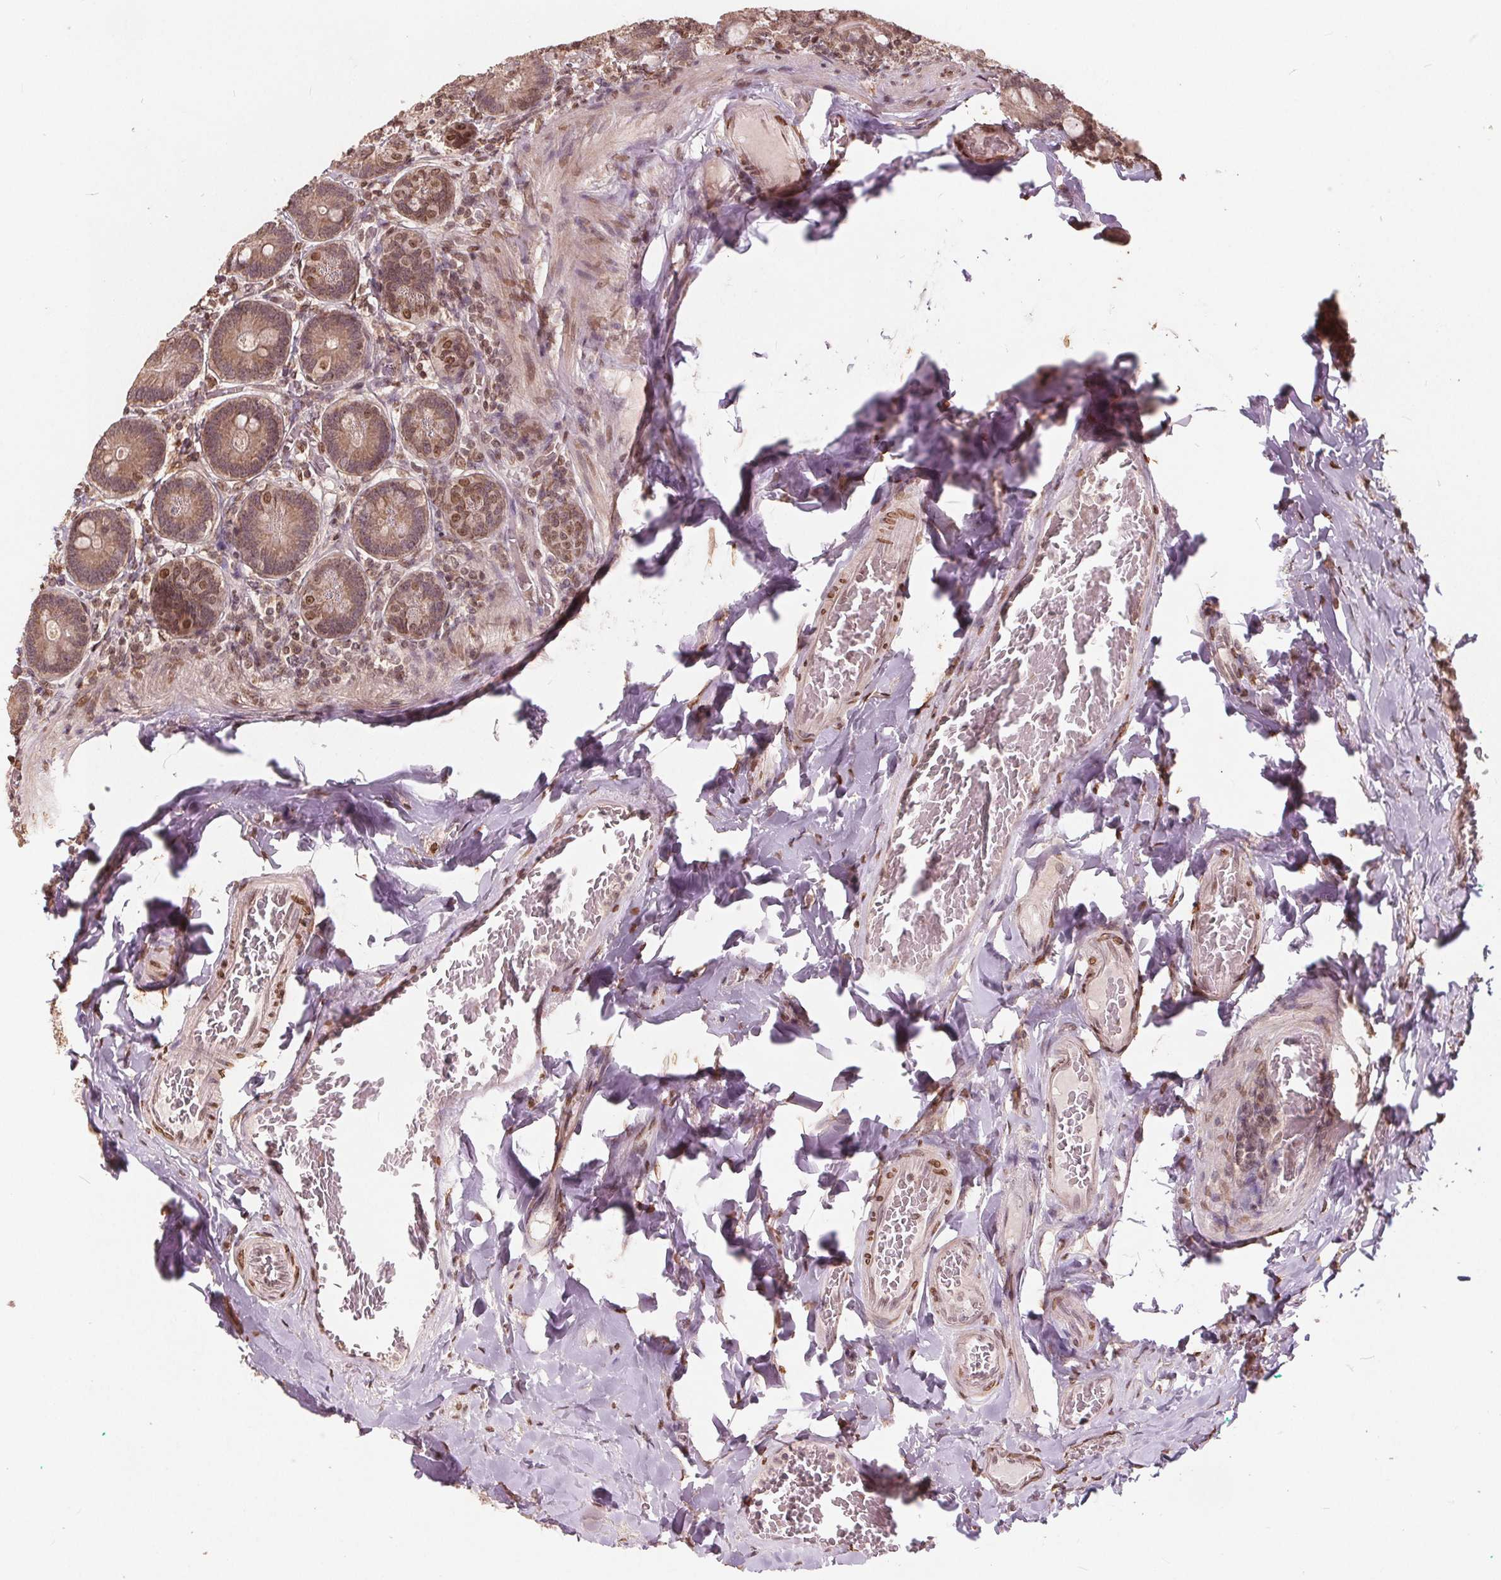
{"staining": {"intensity": "weak", "quantity": ">75%", "location": "cytoplasmic/membranous,nuclear"}, "tissue": "duodenum", "cell_type": "Glandular cells", "image_type": "normal", "snomed": [{"axis": "morphology", "description": "Normal tissue, NOS"}, {"axis": "topography", "description": "Duodenum"}], "caption": "Immunohistochemistry histopathology image of normal human duodenum stained for a protein (brown), which reveals low levels of weak cytoplasmic/membranous,nuclear expression in approximately >75% of glandular cells.", "gene": "HIF1AN", "patient": {"sex": "female", "age": 62}}